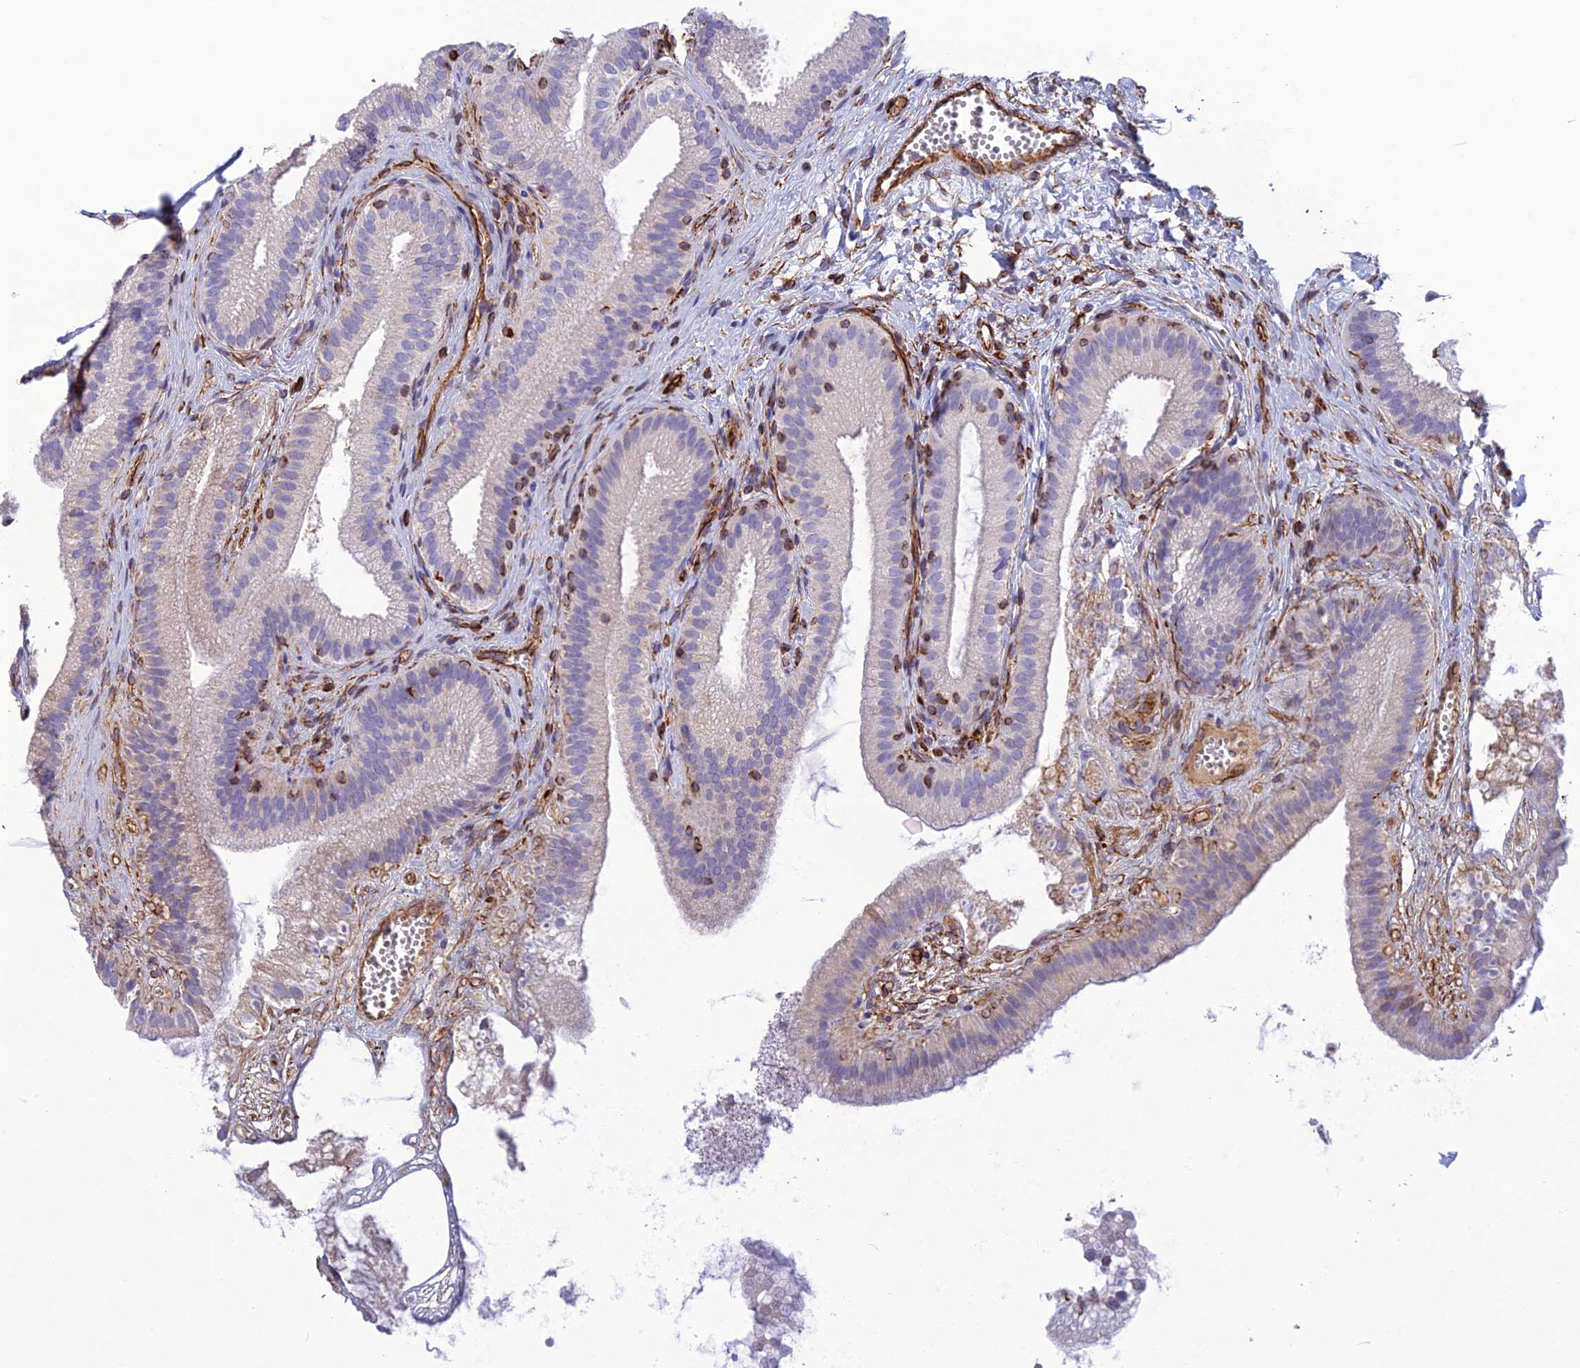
{"staining": {"intensity": "negative", "quantity": "none", "location": "none"}, "tissue": "gallbladder", "cell_type": "Glandular cells", "image_type": "normal", "snomed": [{"axis": "morphology", "description": "Normal tissue, NOS"}, {"axis": "topography", "description": "Gallbladder"}], "caption": "Glandular cells show no significant expression in unremarkable gallbladder. Nuclei are stained in blue.", "gene": "FBXL20", "patient": {"sex": "female", "age": 54}}